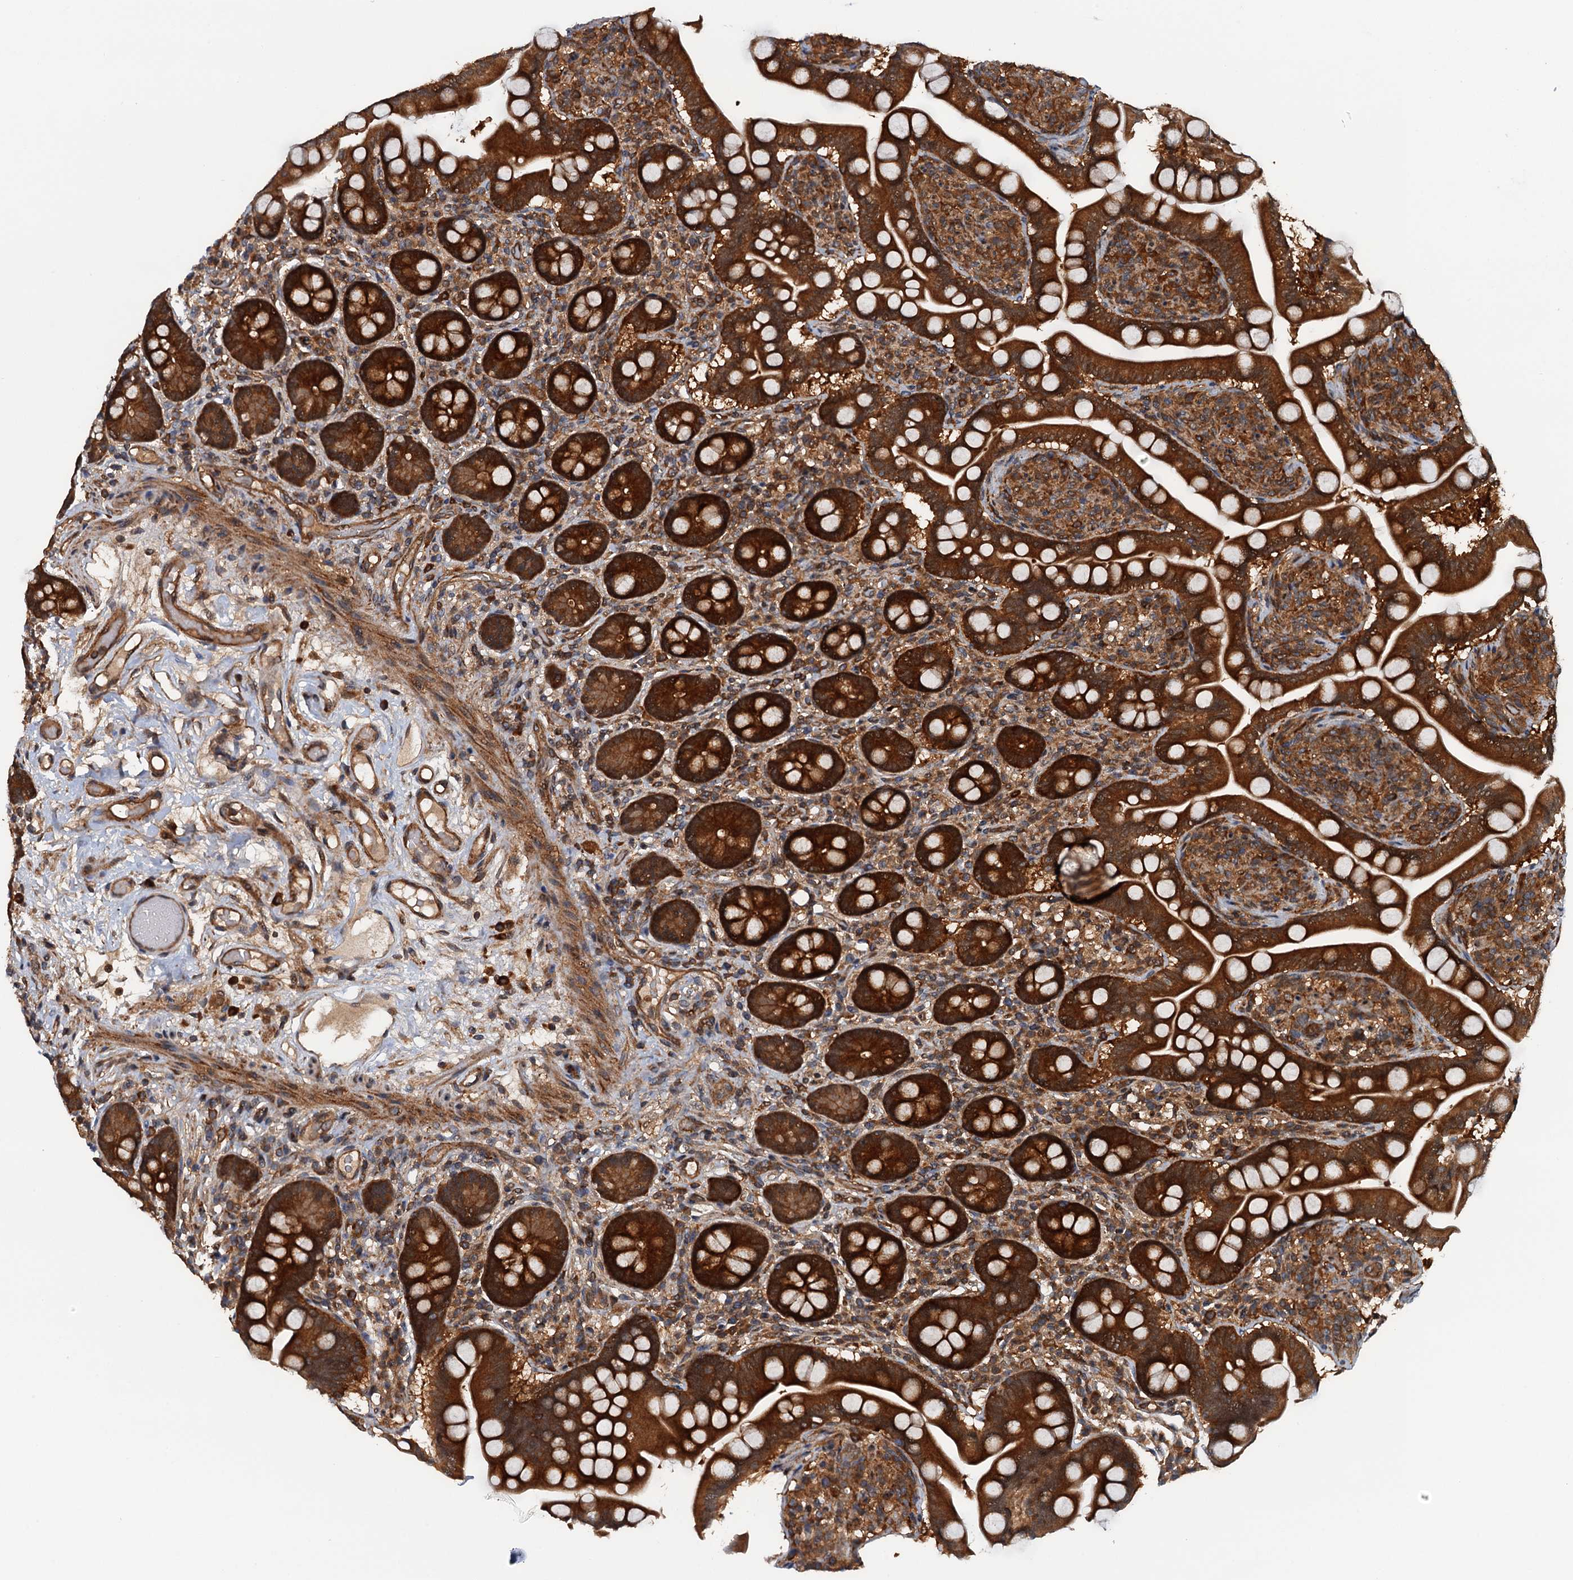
{"staining": {"intensity": "strong", "quantity": ">75%", "location": "cytoplasmic/membranous"}, "tissue": "small intestine", "cell_type": "Glandular cells", "image_type": "normal", "snomed": [{"axis": "morphology", "description": "Normal tissue, NOS"}, {"axis": "topography", "description": "Small intestine"}], "caption": "The image demonstrates a brown stain indicating the presence of a protein in the cytoplasmic/membranous of glandular cells in small intestine. Immunohistochemistry stains the protein of interest in brown and the nuclei are stained blue.", "gene": "AAGAB", "patient": {"sex": "female", "age": 64}}